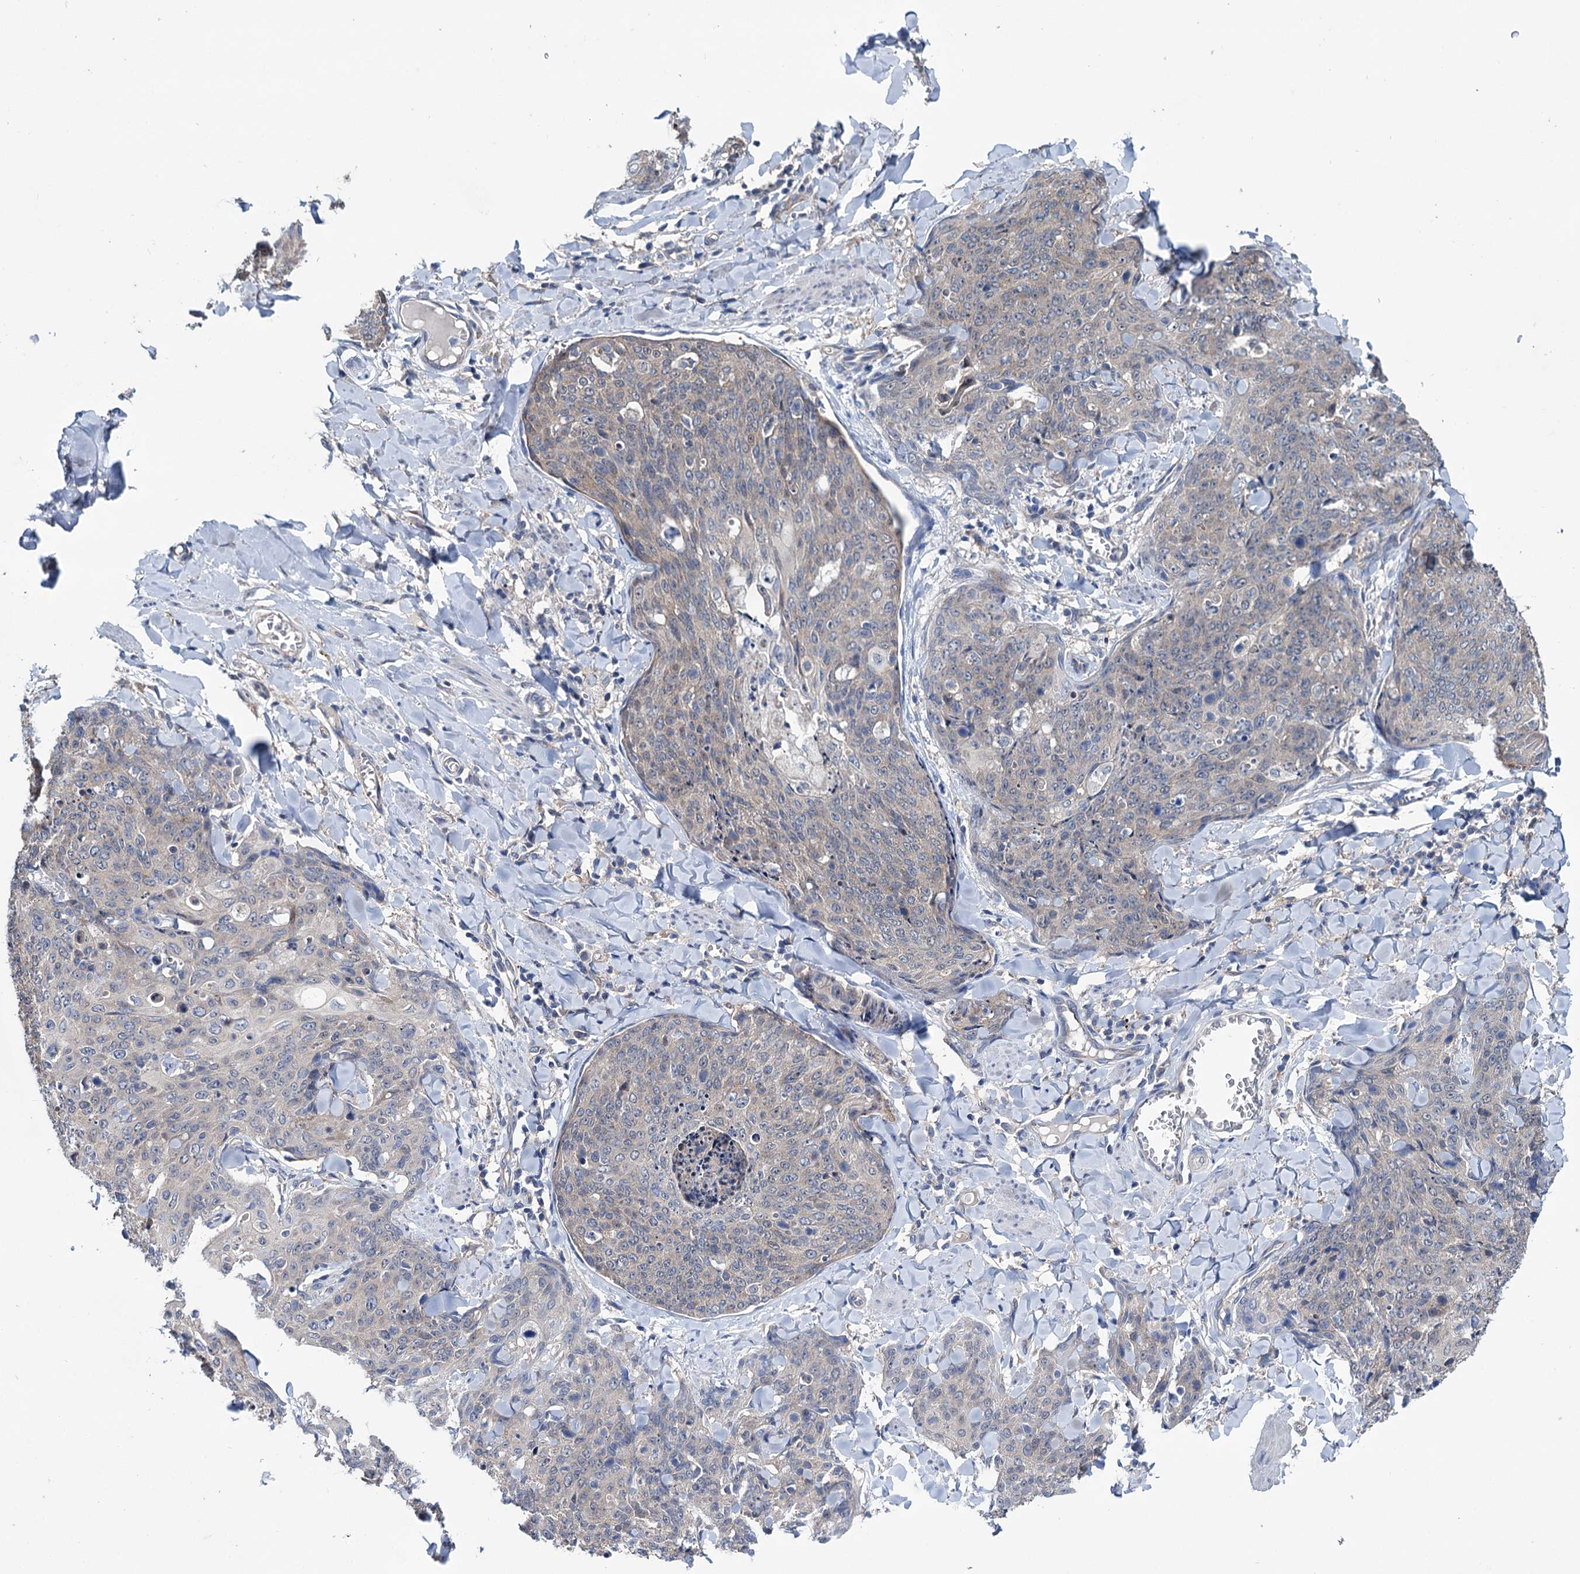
{"staining": {"intensity": "negative", "quantity": "none", "location": "none"}, "tissue": "skin cancer", "cell_type": "Tumor cells", "image_type": "cancer", "snomed": [{"axis": "morphology", "description": "Squamous cell carcinoma, NOS"}, {"axis": "topography", "description": "Skin"}, {"axis": "topography", "description": "Vulva"}], "caption": "This histopathology image is of skin squamous cell carcinoma stained with immunohistochemistry to label a protein in brown with the nuclei are counter-stained blue. There is no staining in tumor cells. (DAB immunohistochemistry visualized using brightfield microscopy, high magnification).", "gene": "EYA4", "patient": {"sex": "female", "age": 85}}